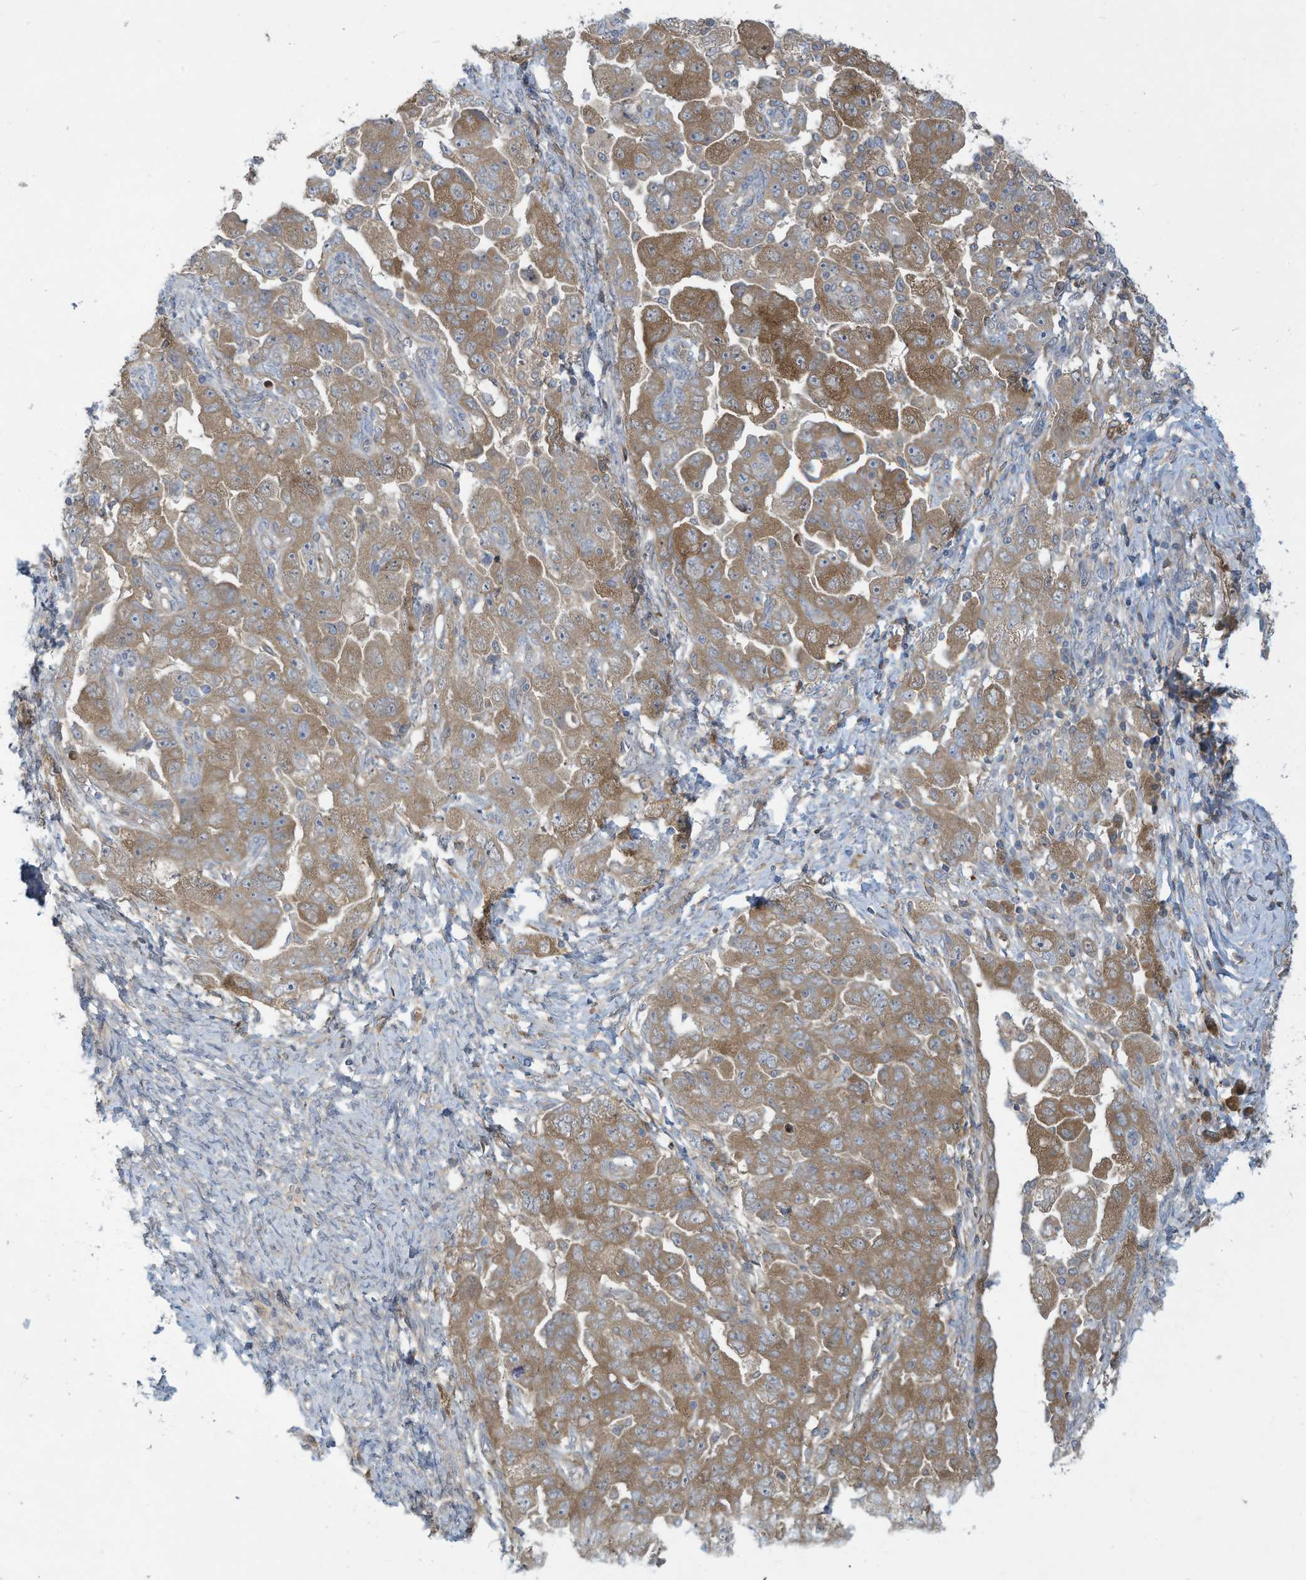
{"staining": {"intensity": "moderate", "quantity": ">75%", "location": "cytoplasmic/membranous"}, "tissue": "ovarian cancer", "cell_type": "Tumor cells", "image_type": "cancer", "snomed": [{"axis": "morphology", "description": "Carcinoma, NOS"}, {"axis": "morphology", "description": "Cystadenocarcinoma, serous, NOS"}, {"axis": "topography", "description": "Ovary"}], "caption": "The histopathology image exhibits a brown stain indicating the presence of a protein in the cytoplasmic/membranous of tumor cells in ovarian serous cystadenocarcinoma.", "gene": "ADI1", "patient": {"sex": "female", "age": 69}}